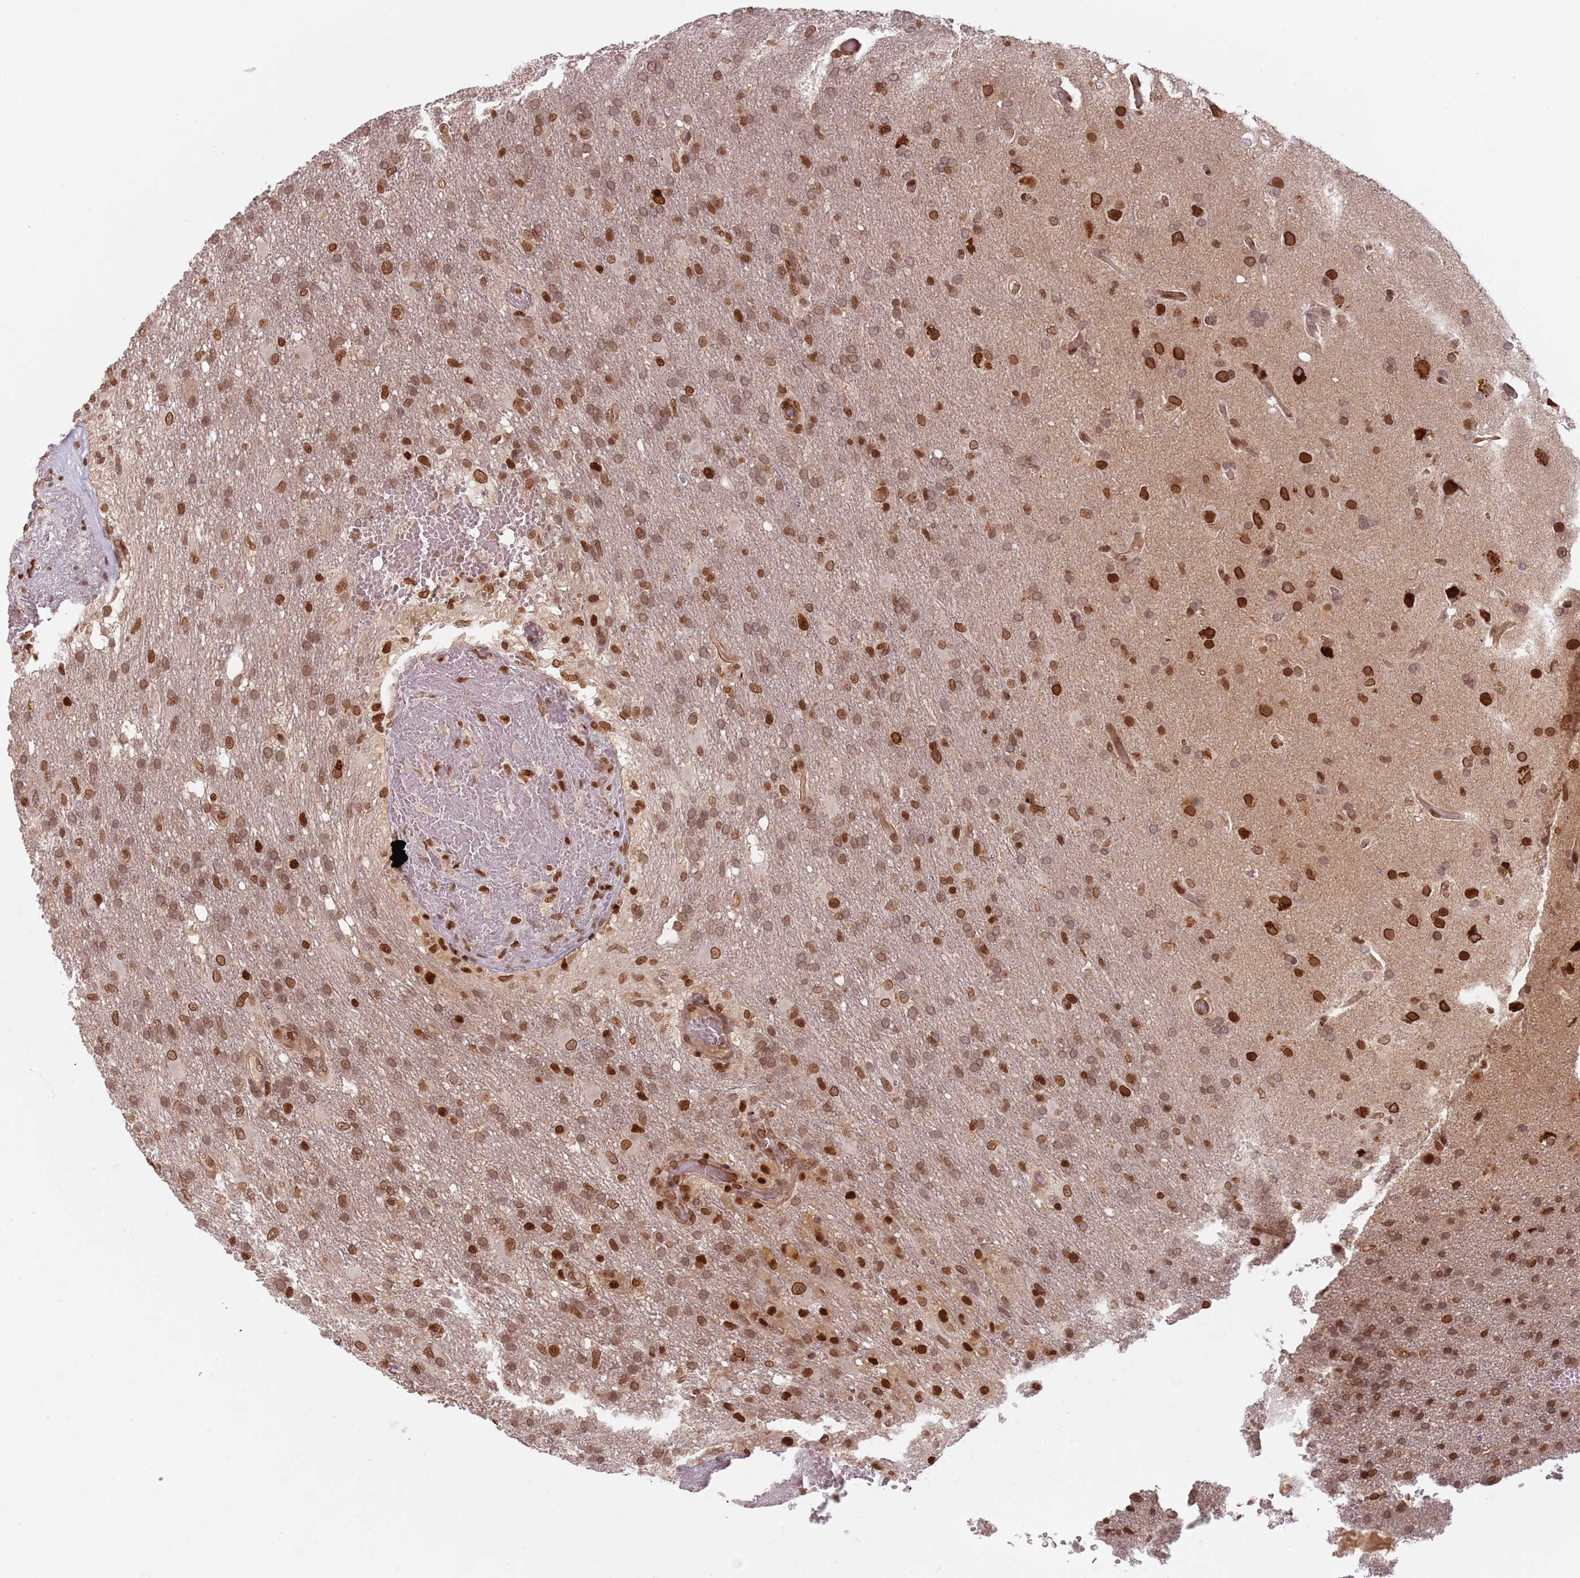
{"staining": {"intensity": "strong", "quantity": "25%-75%", "location": "cytoplasmic/membranous,nuclear"}, "tissue": "glioma", "cell_type": "Tumor cells", "image_type": "cancer", "snomed": [{"axis": "morphology", "description": "Glioma, malignant, High grade"}, {"axis": "topography", "description": "Brain"}], "caption": "Immunohistochemistry (IHC) of human malignant glioma (high-grade) reveals high levels of strong cytoplasmic/membranous and nuclear staining in about 25%-75% of tumor cells. The protein is shown in brown color, while the nuclei are stained blue.", "gene": "NUP50", "patient": {"sex": "female", "age": 74}}